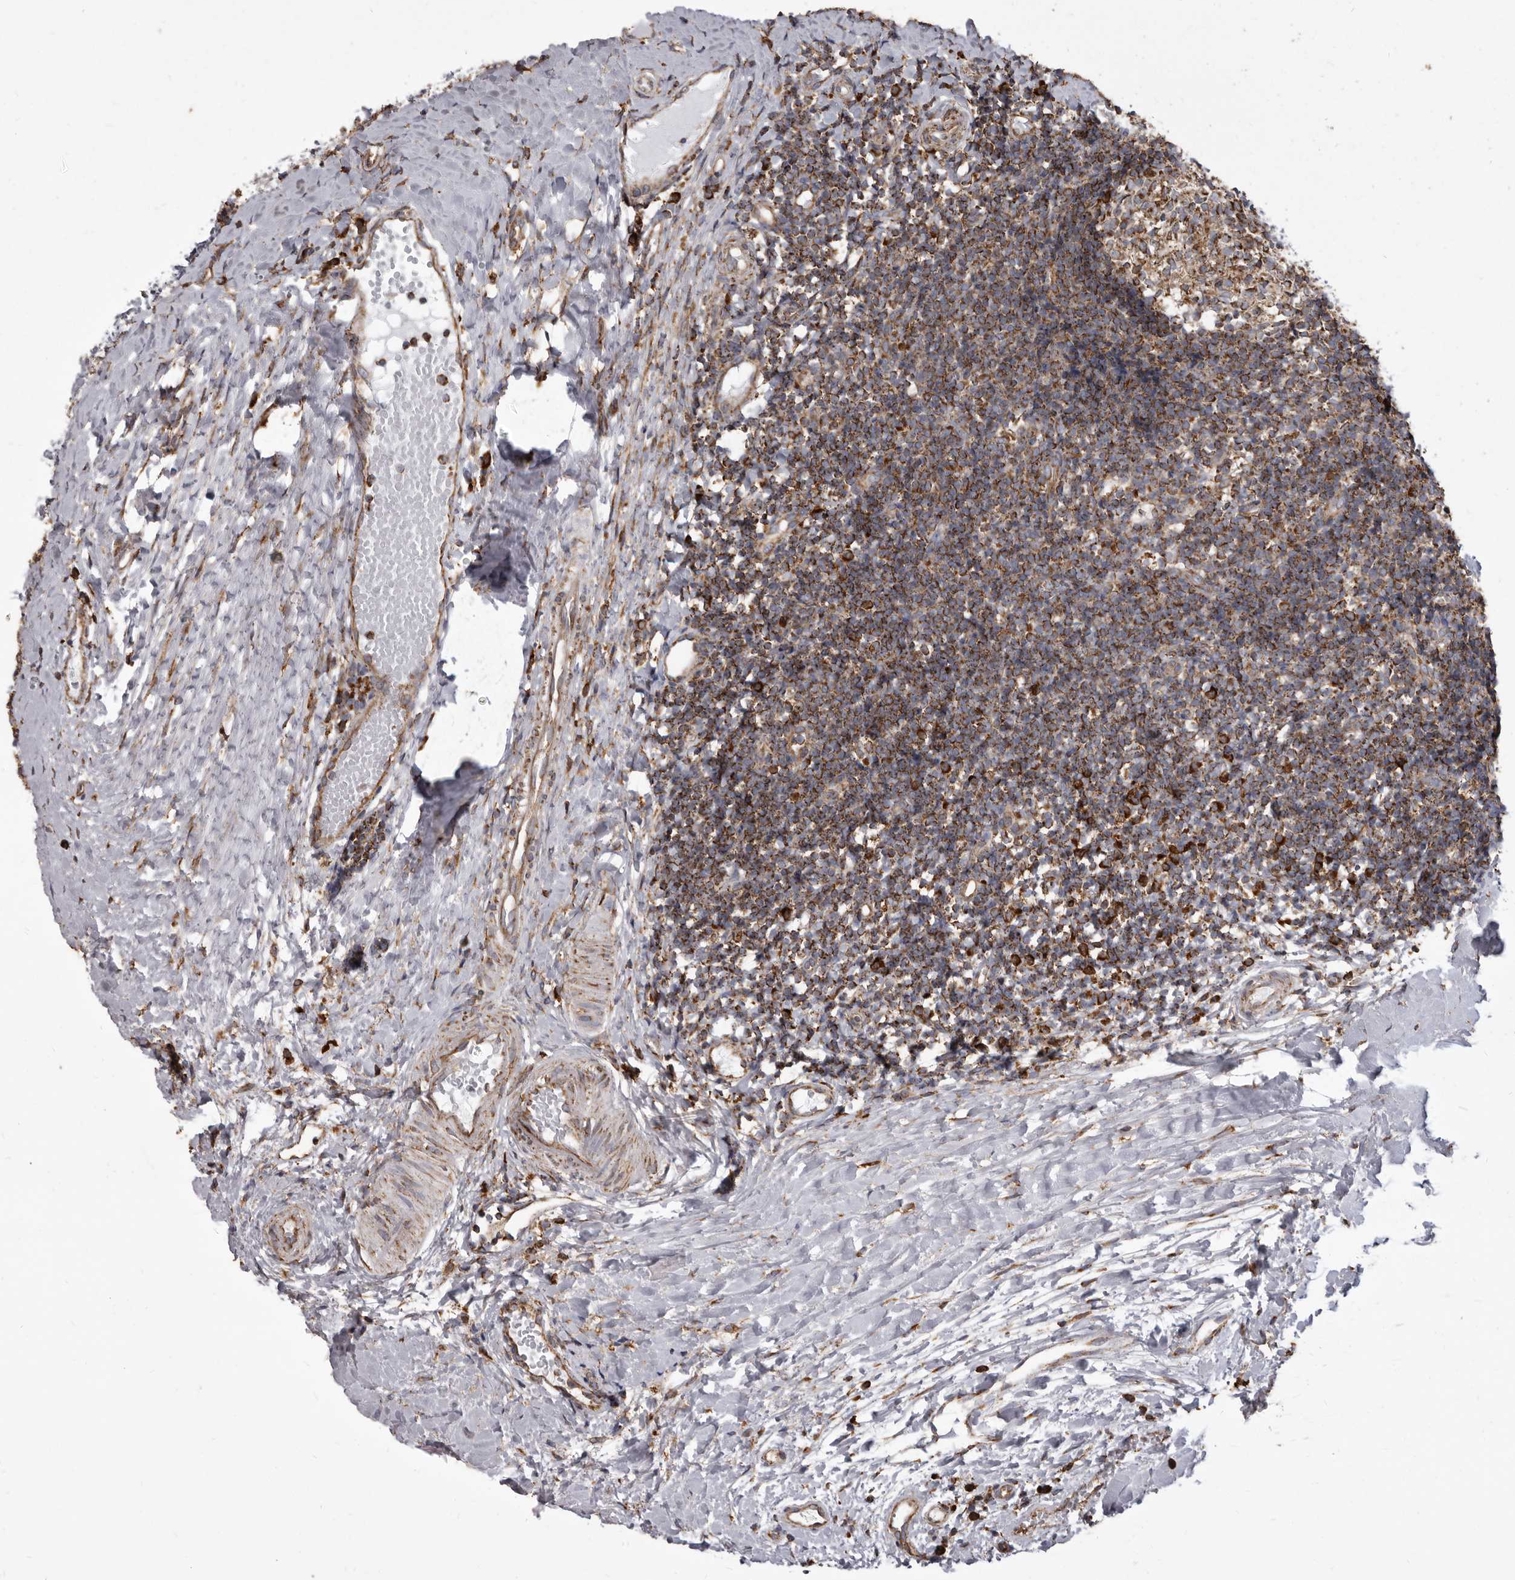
{"staining": {"intensity": "strong", "quantity": ">75%", "location": "cytoplasmic/membranous"}, "tissue": "tonsil", "cell_type": "Germinal center cells", "image_type": "normal", "snomed": [{"axis": "morphology", "description": "Normal tissue, NOS"}, {"axis": "topography", "description": "Tonsil"}], "caption": "Immunohistochemistry (IHC) (DAB) staining of unremarkable tonsil exhibits strong cytoplasmic/membranous protein positivity in approximately >75% of germinal center cells. (DAB (3,3'-diaminobenzidine) IHC, brown staining for protein, blue staining for nuclei).", "gene": "CDK5RAP3", "patient": {"sex": "female", "age": 19}}